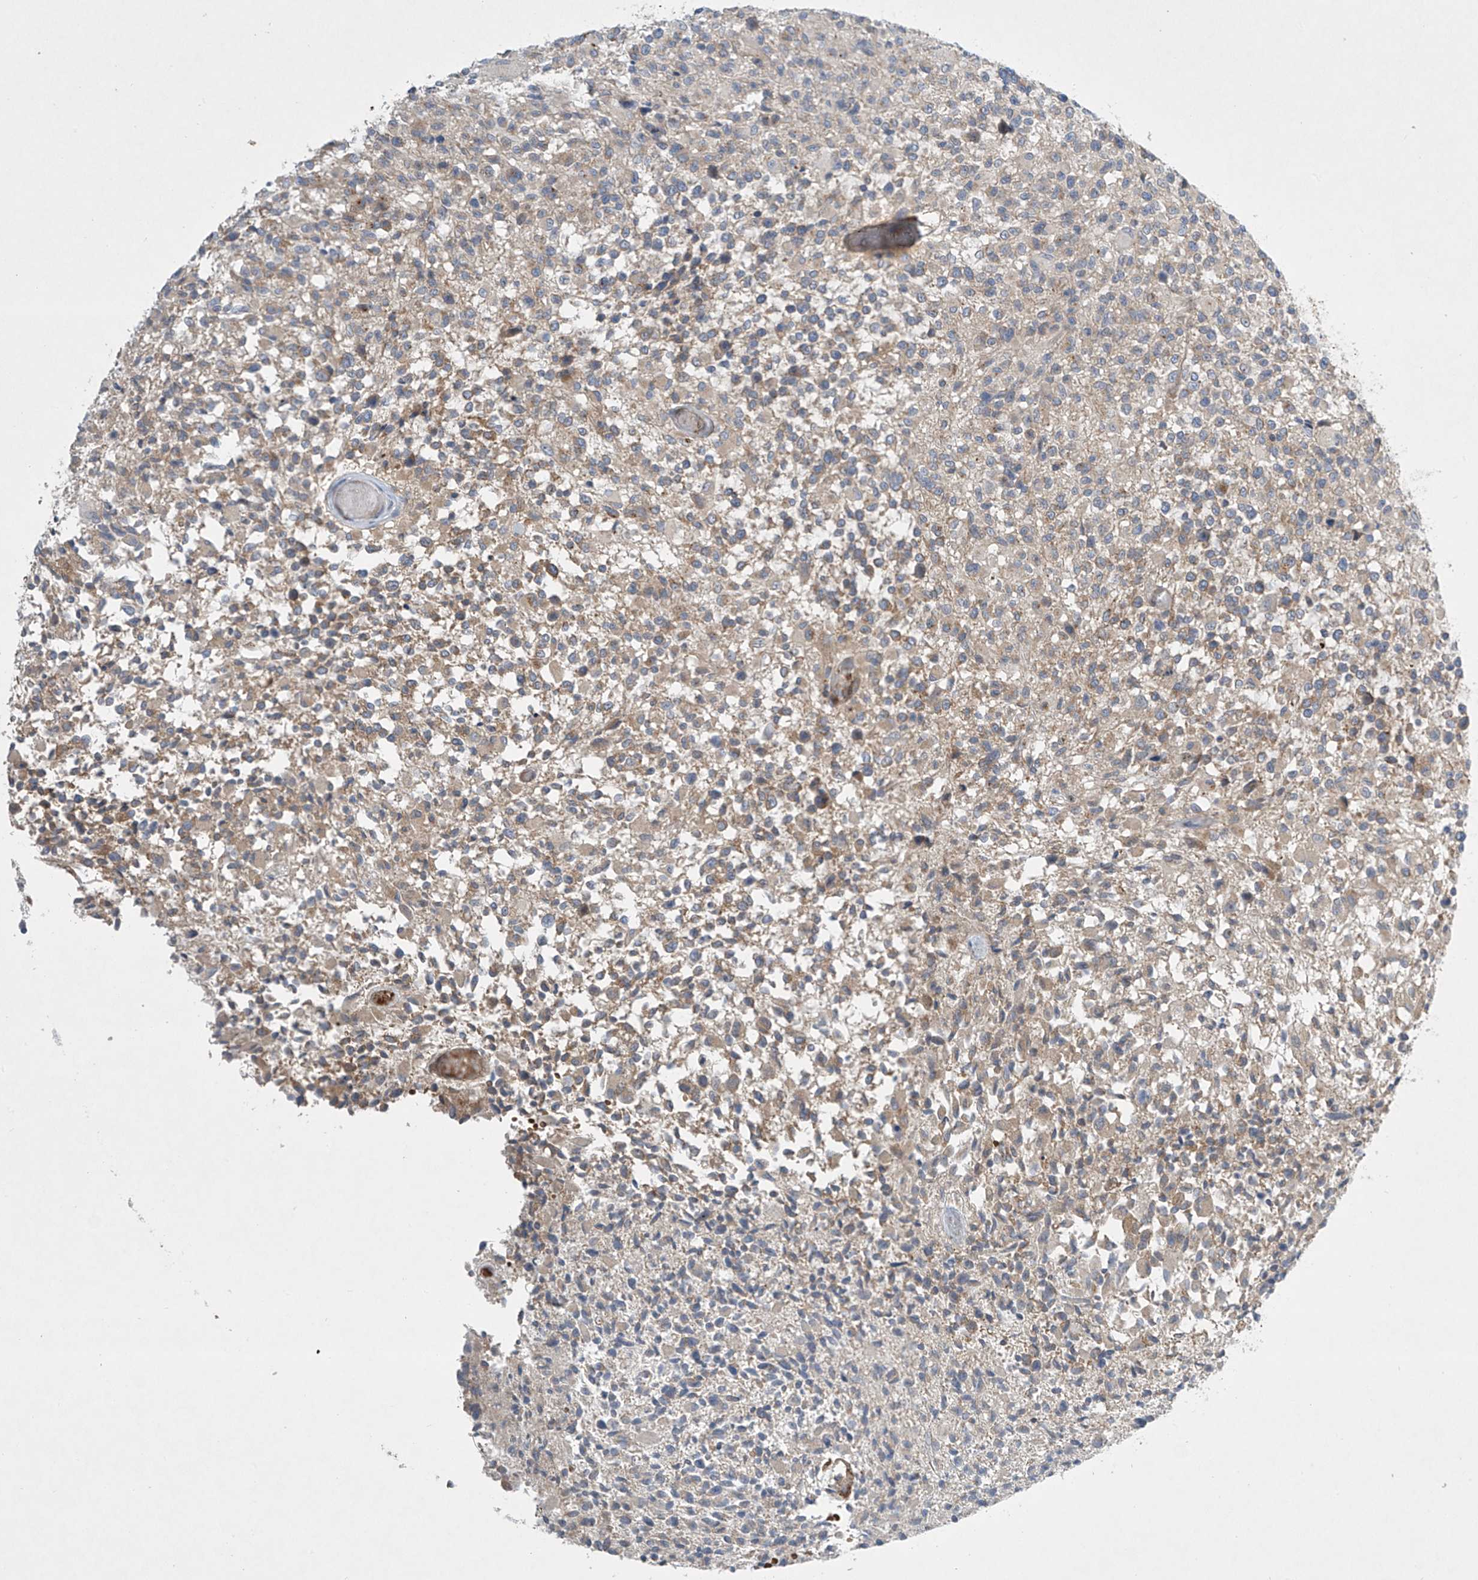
{"staining": {"intensity": "moderate", "quantity": "<25%", "location": "cytoplasmic/membranous"}, "tissue": "glioma", "cell_type": "Tumor cells", "image_type": "cancer", "snomed": [{"axis": "morphology", "description": "Glioma, malignant, High grade"}, {"axis": "morphology", "description": "Glioblastoma, NOS"}, {"axis": "topography", "description": "Brain"}], "caption": "This image shows glioma stained with immunohistochemistry to label a protein in brown. The cytoplasmic/membranous of tumor cells show moderate positivity for the protein. Nuclei are counter-stained blue.", "gene": "TJAP1", "patient": {"sex": "male", "age": 60}}